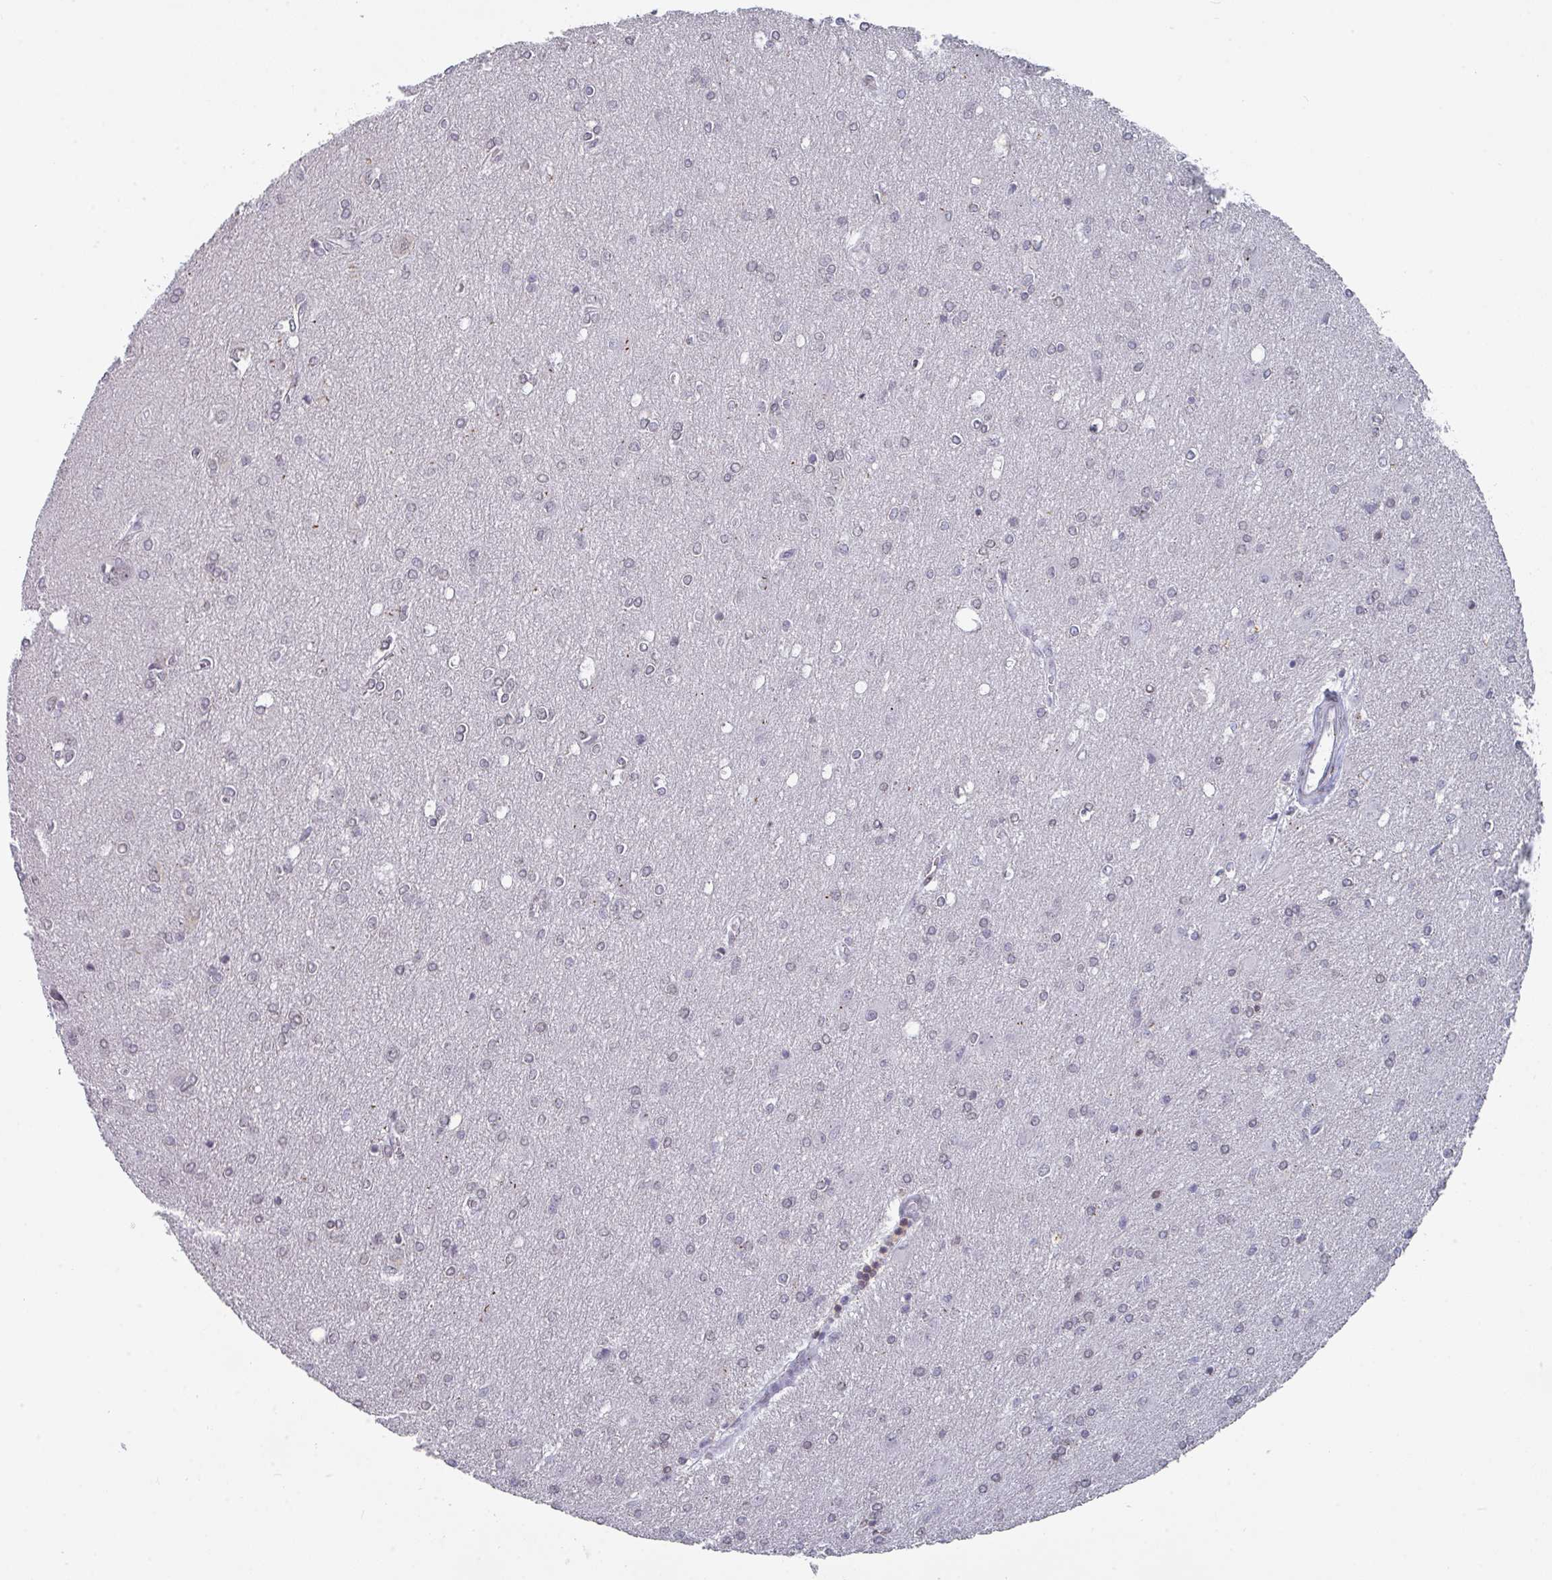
{"staining": {"intensity": "negative", "quantity": "none", "location": "none"}, "tissue": "glioma", "cell_type": "Tumor cells", "image_type": "cancer", "snomed": [{"axis": "morphology", "description": "Glioma, malignant, High grade"}, {"axis": "topography", "description": "Brain"}], "caption": "Micrograph shows no protein expression in tumor cells of glioma tissue.", "gene": "RASAL3", "patient": {"sex": "male", "age": 67}}